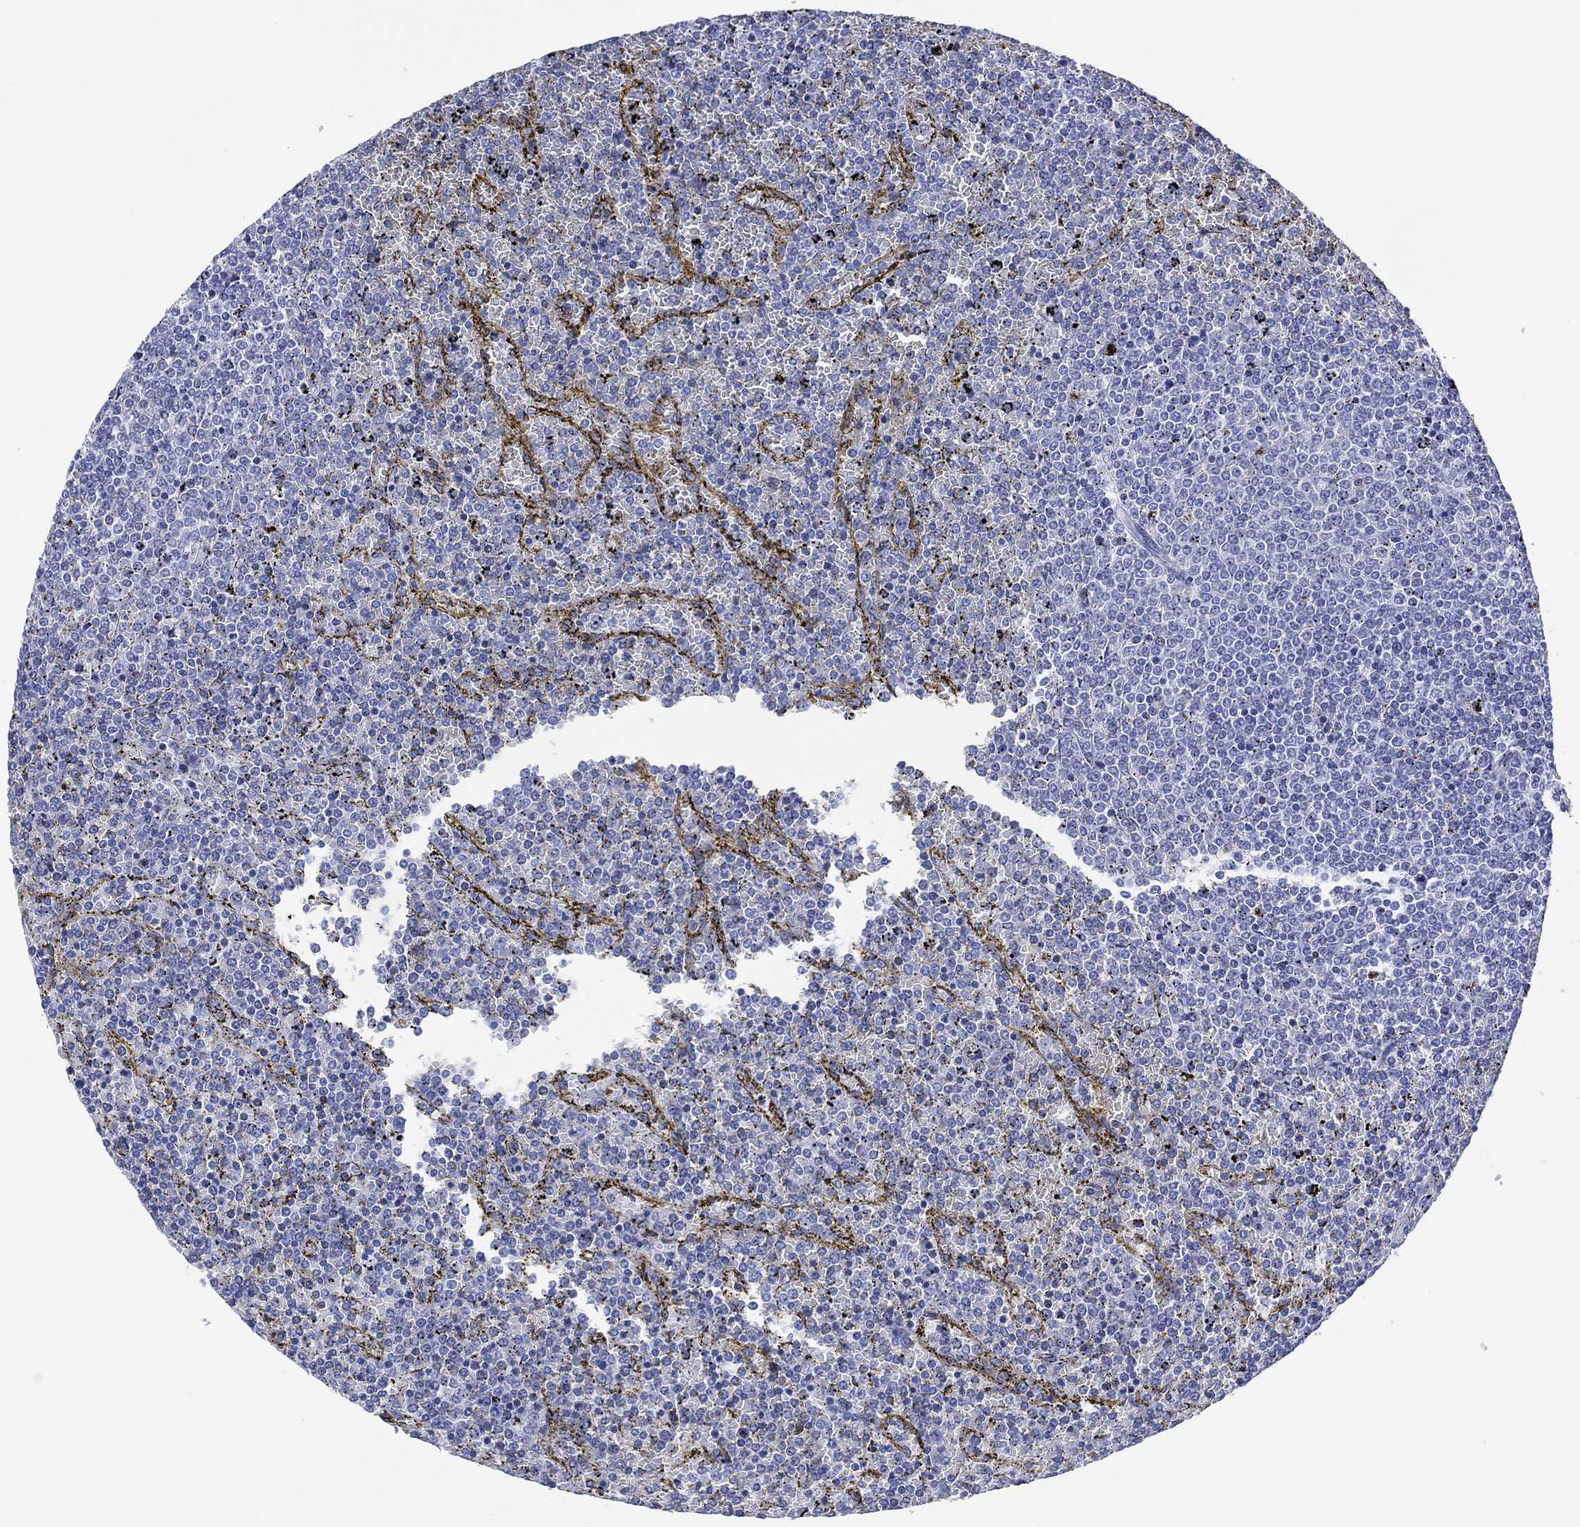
{"staining": {"intensity": "negative", "quantity": "none", "location": "none"}, "tissue": "lymphoma", "cell_type": "Tumor cells", "image_type": "cancer", "snomed": [{"axis": "morphology", "description": "Malignant lymphoma, non-Hodgkin's type, Low grade"}, {"axis": "topography", "description": "Spleen"}], "caption": "IHC histopathology image of human low-grade malignant lymphoma, non-Hodgkin's type stained for a protein (brown), which exhibits no expression in tumor cells.", "gene": "DPP4", "patient": {"sex": "female", "age": 77}}